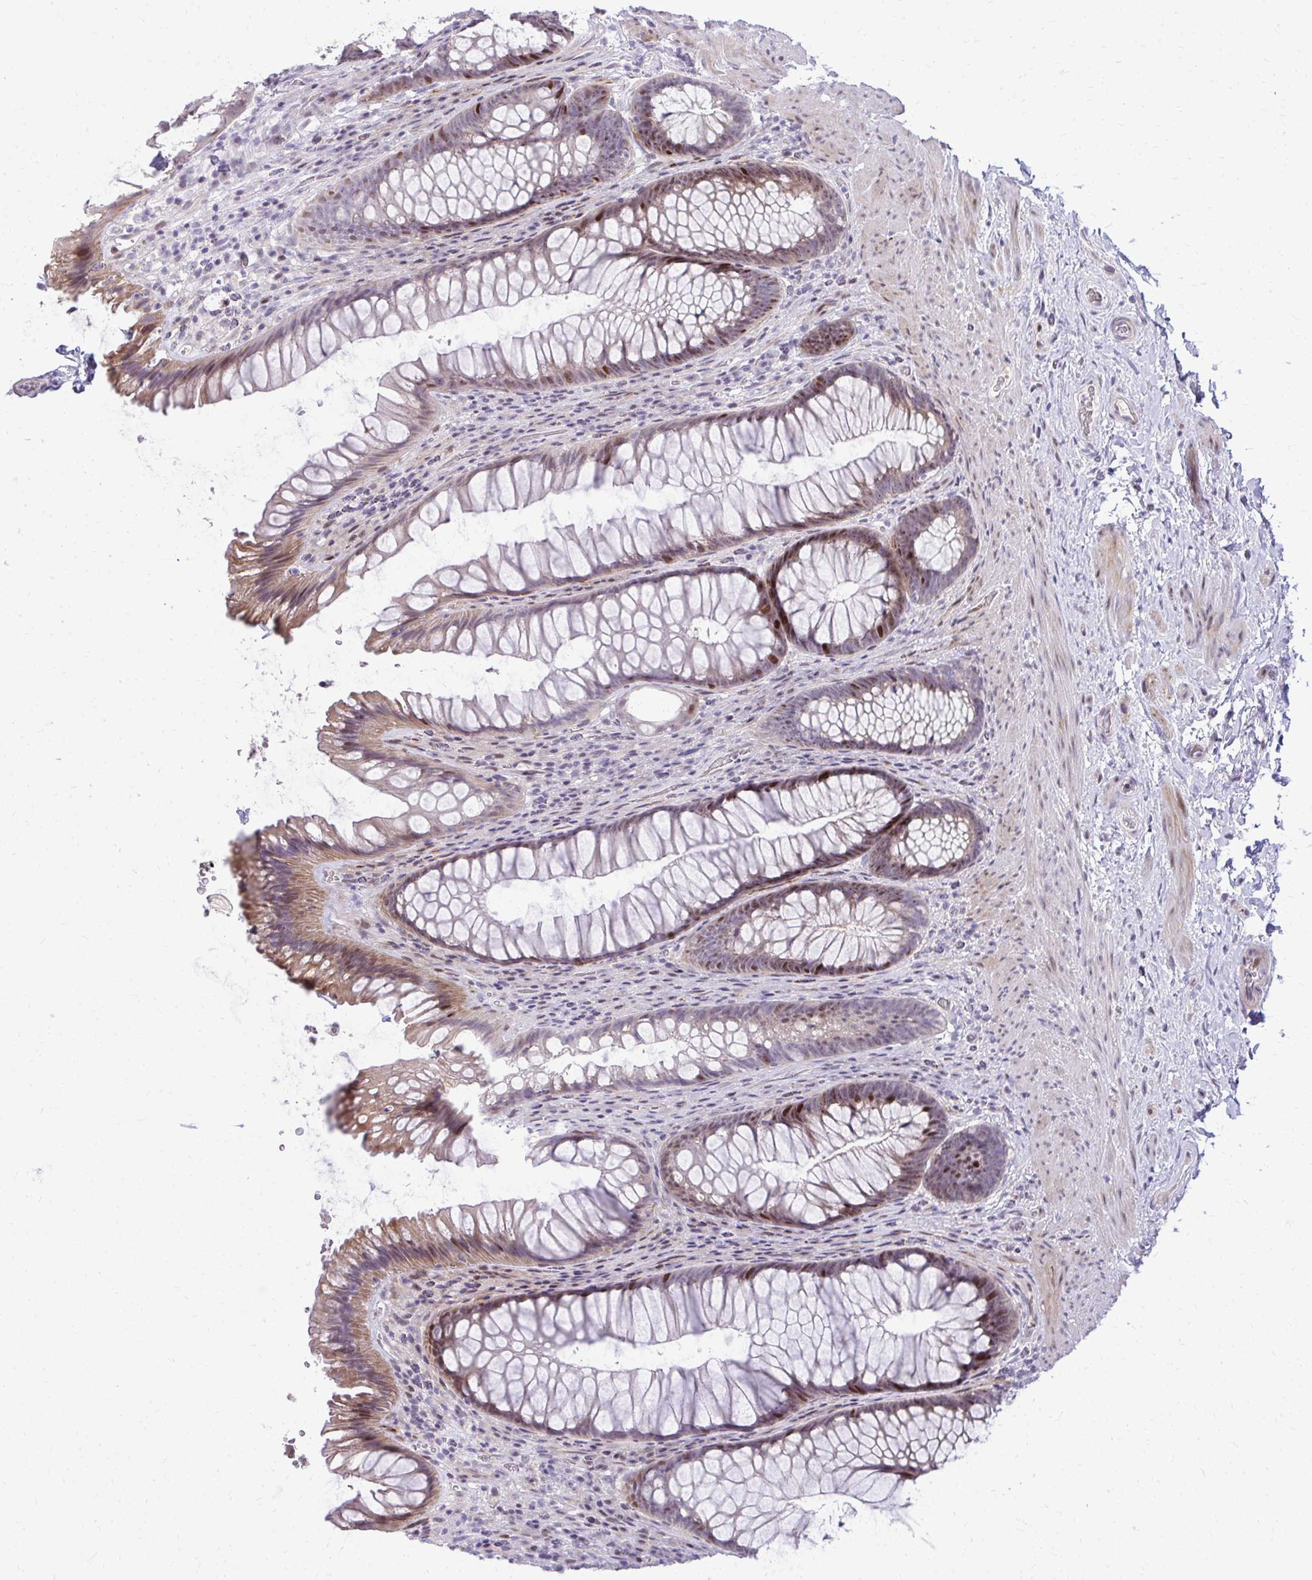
{"staining": {"intensity": "strong", "quantity": "<25%", "location": "cytoplasmic/membranous,nuclear"}, "tissue": "rectum", "cell_type": "Glandular cells", "image_type": "normal", "snomed": [{"axis": "morphology", "description": "Normal tissue, NOS"}, {"axis": "topography", "description": "Rectum"}], "caption": "DAB (3,3'-diaminobenzidine) immunohistochemical staining of normal rectum reveals strong cytoplasmic/membranous,nuclear protein positivity in about <25% of glandular cells.", "gene": "DLX4", "patient": {"sex": "male", "age": 53}}